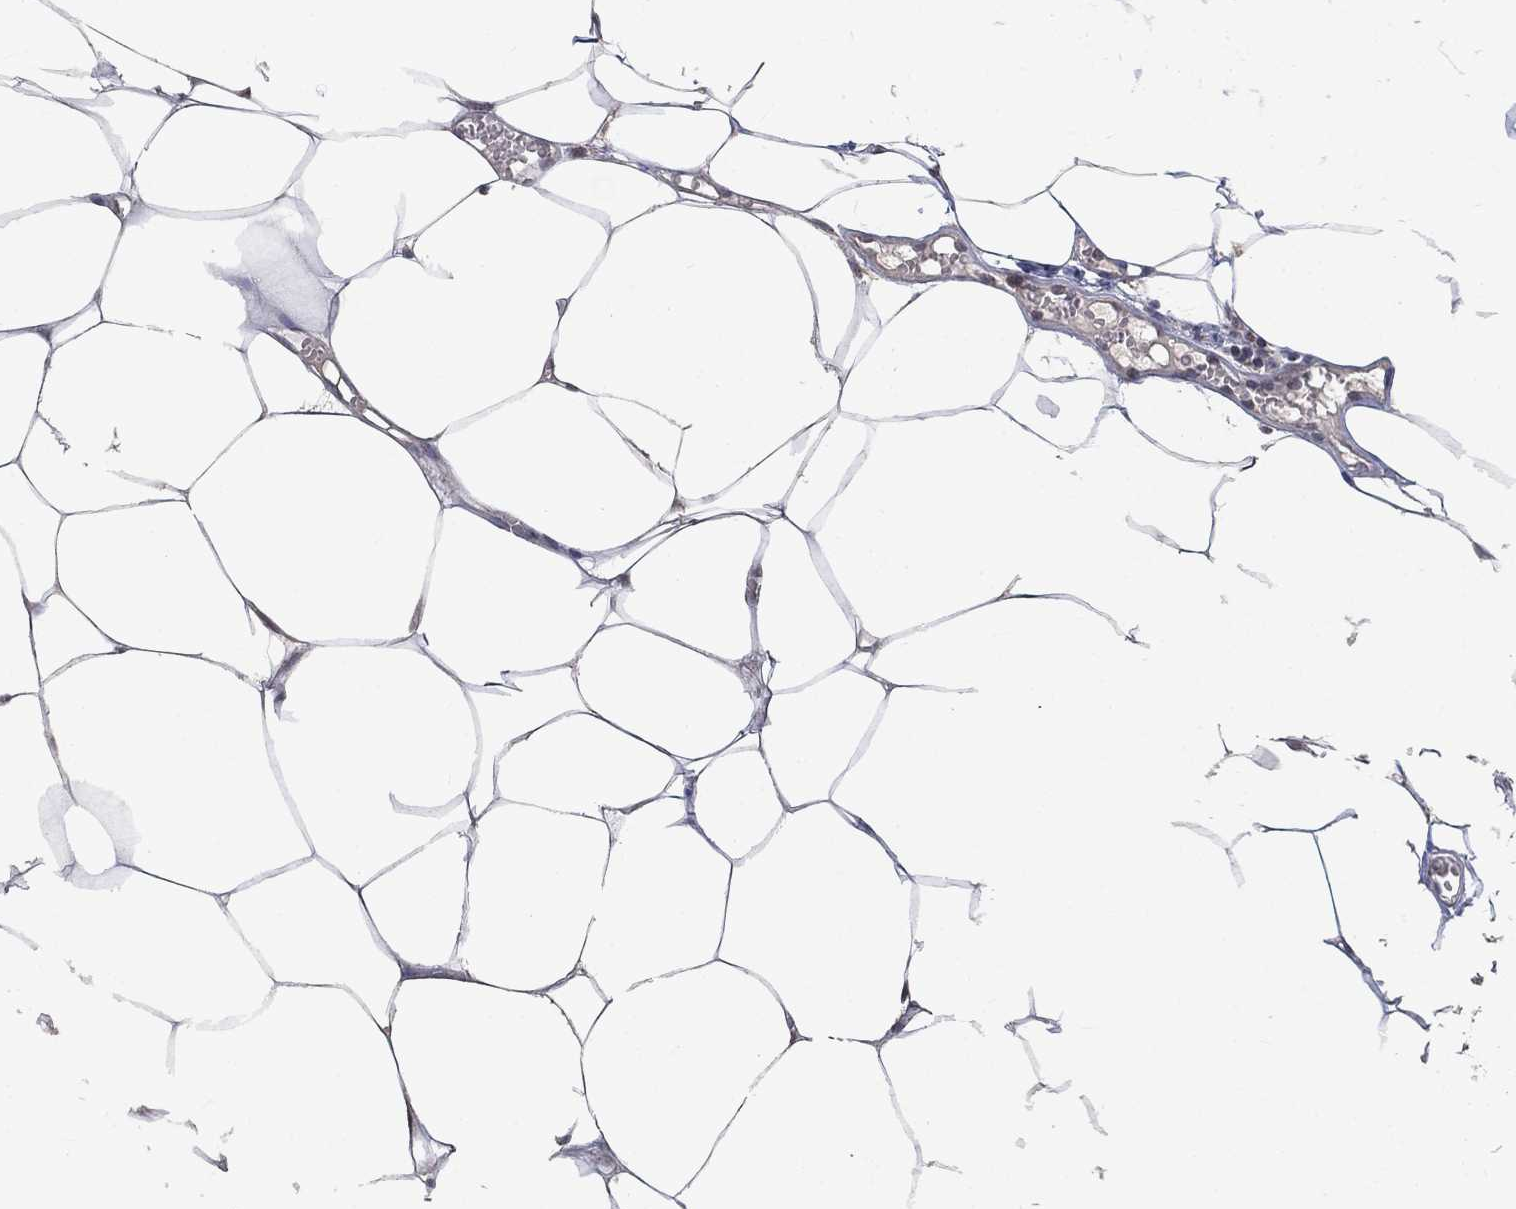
{"staining": {"intensity": "negative", "quantity": "none", "location": "none"}, "tissue": "breast cancer", "cell_type": "Tumor cells", "image_type": "cancer", "snomed": [{"axis": "morphology", "description": "Duct carcinoma"}, {"axis": "topography", "description": "Breast"}], "caption": "Immunohistochemistry histopathology image of breast invasive ductal carcinoma stained for a protein (brown), which exhibits no staining in tumor cells. (DAB immunohistochemistry (IHC) visualized using brightfield microscopy, high magnification).", "gene": "YLPM1", "patient": {"sex": "female", "age": 85}}